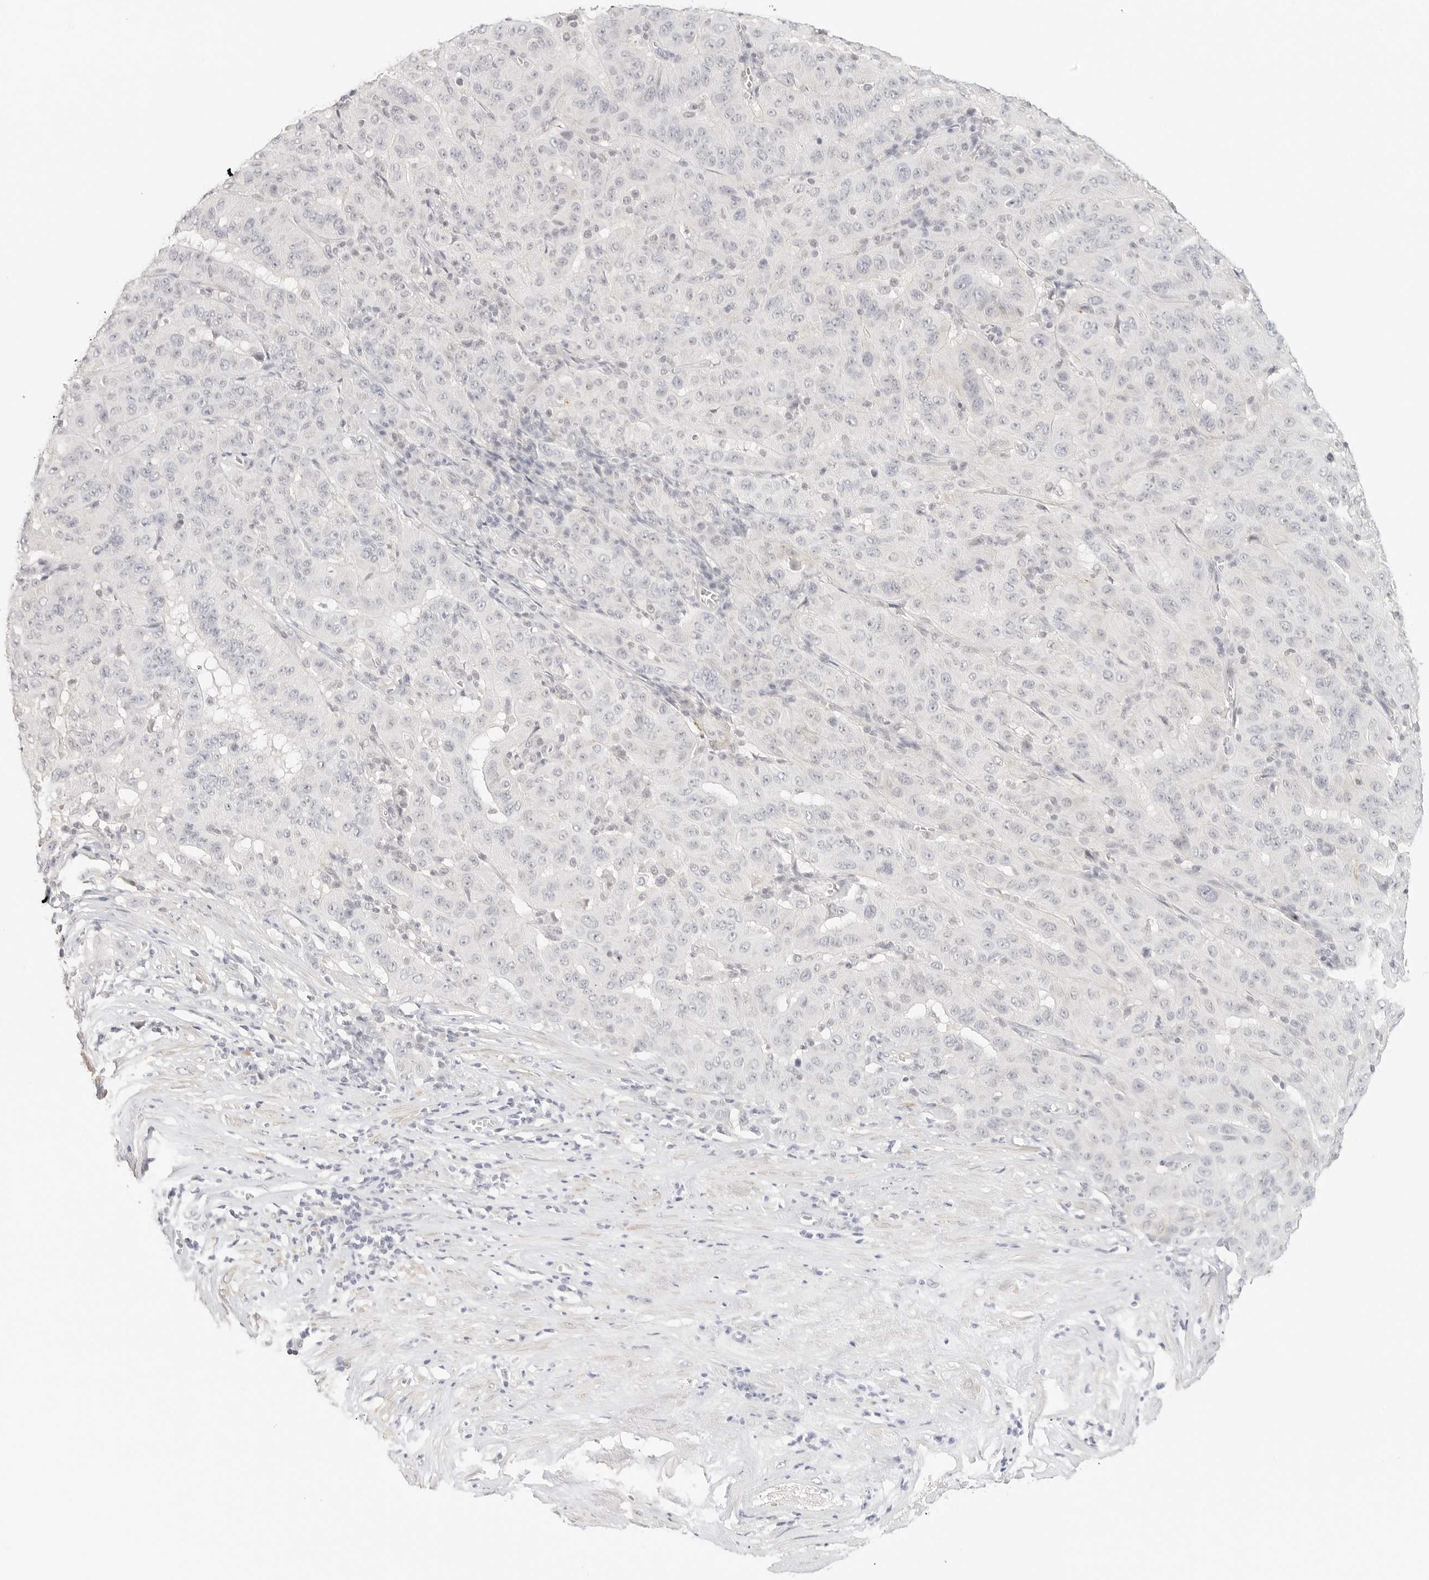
{"staining": {"intensity": "negative", "quantity": "none", "location": "none"}, "tissue": "pancreatic cancer", "cell_type": "Tumor cells", "image_type": "cancer", "snomed": [{"axis": "morphology", "description": "Adenocarcinoma, NOS"}, {"axis": "topography", "description": "Pancreas"}], "caption": "Micrograph shows no significant protein staining in tumor cells of pancreatic cancer. (DAB (3,3'-diaminobenzidine) immunohistochemistry, high magnification).", "gene": "PCDH19", "patient": {"sex": "male", "age": 63}}